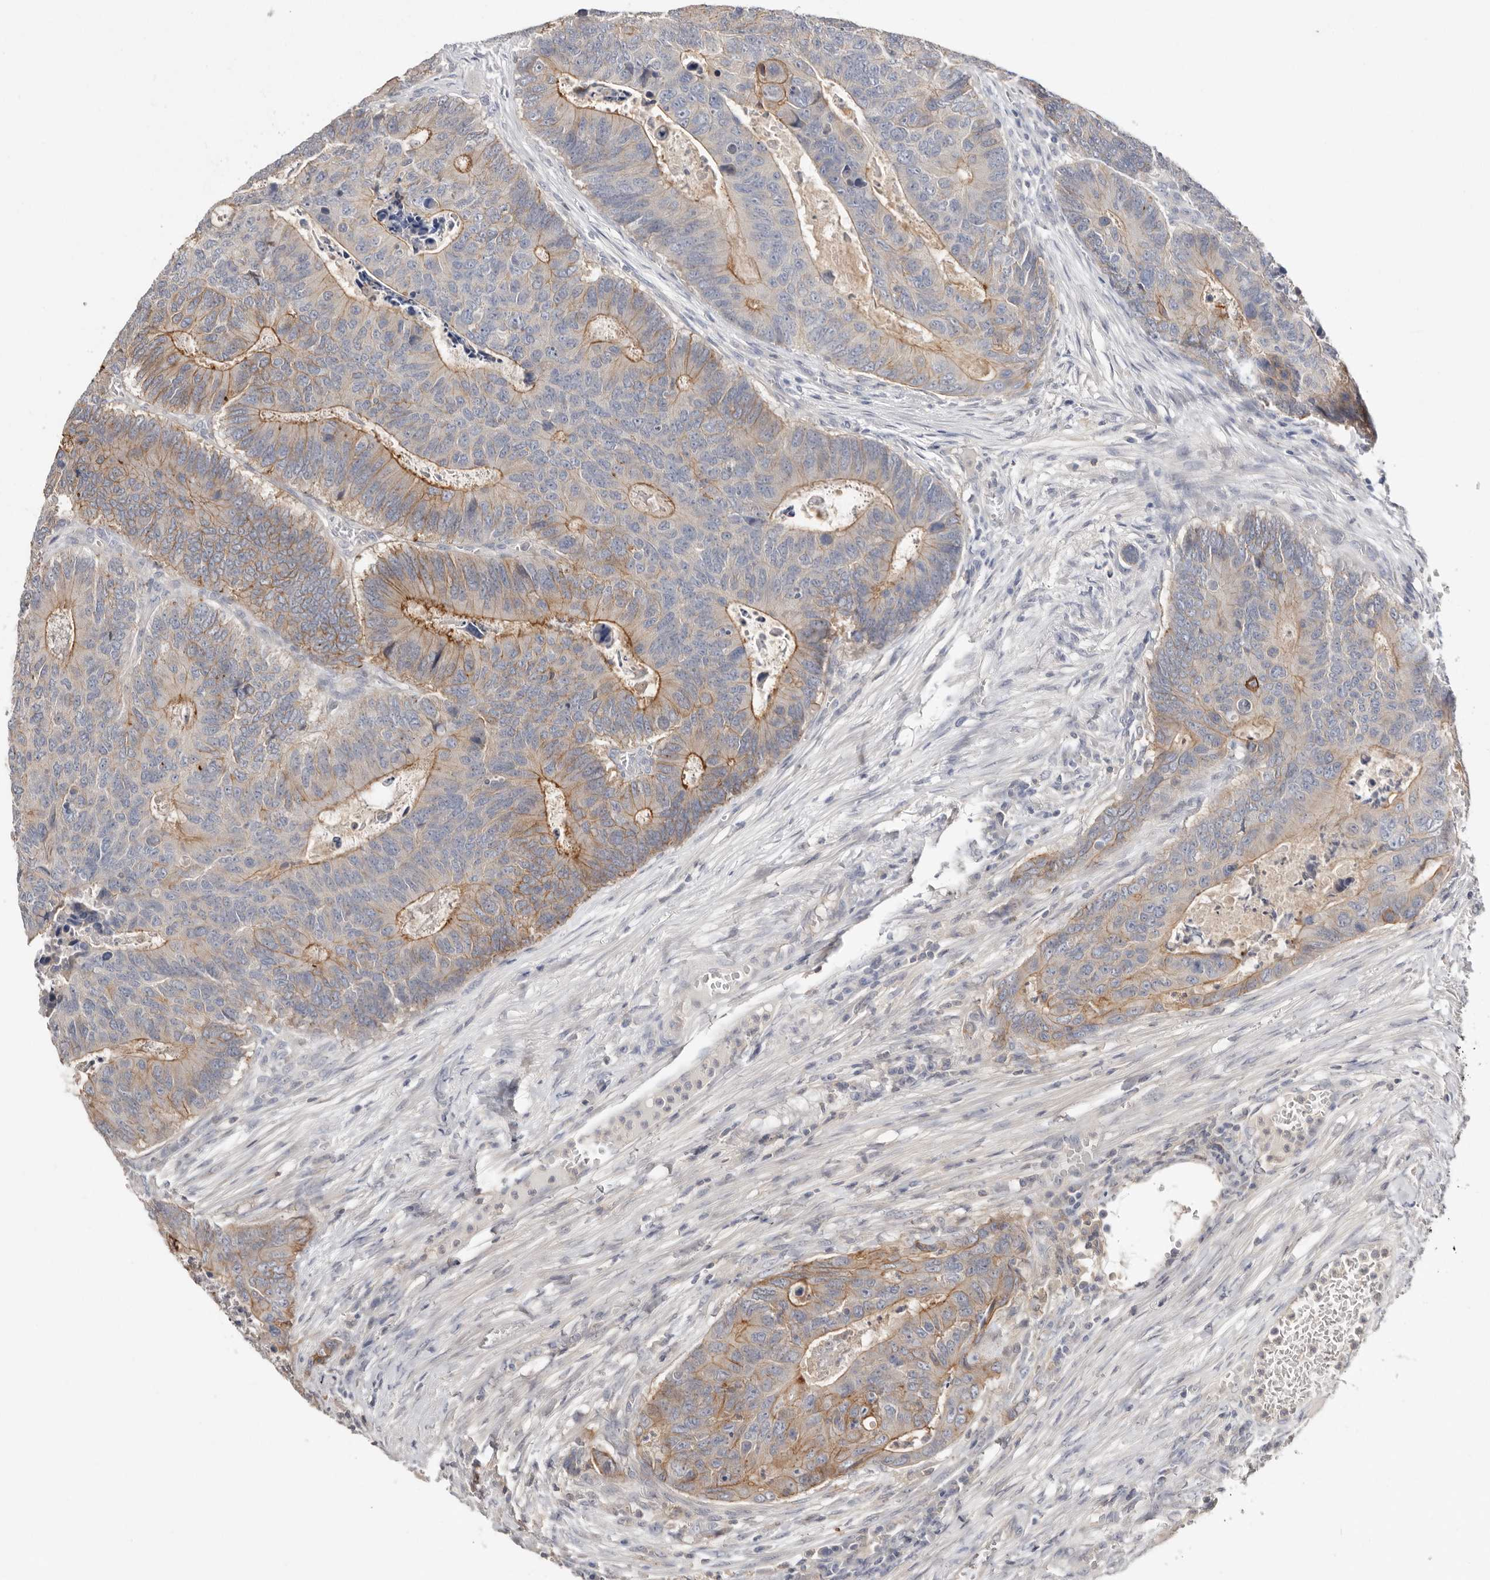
{"staining": {"intensity": "moderate", "quantity": "25%-75%", "location": "cytoplasmic/membranous"}, "tissue": "colorectal cancer", "cell_type": "Tumor cells", "image_type": "cancer", "snomed": [{"axis": "morphology", "description": "Adenocarcinoma, NOS"}, {"axis": "topography", "description": "Colon"}], "caption": "Protein staining reveals moderate cytoplasmic/membranous staining in about 25%-75% of tumor cells in colorectal adenocarcinoma. The staining was performed using DAB to visualize the protein expression in brown, while the nuclei were stained in blue with hematoxylin (Magnification: 20x).", "gene": "S100A14", "patient": {"sex": "male", "age": 87}}